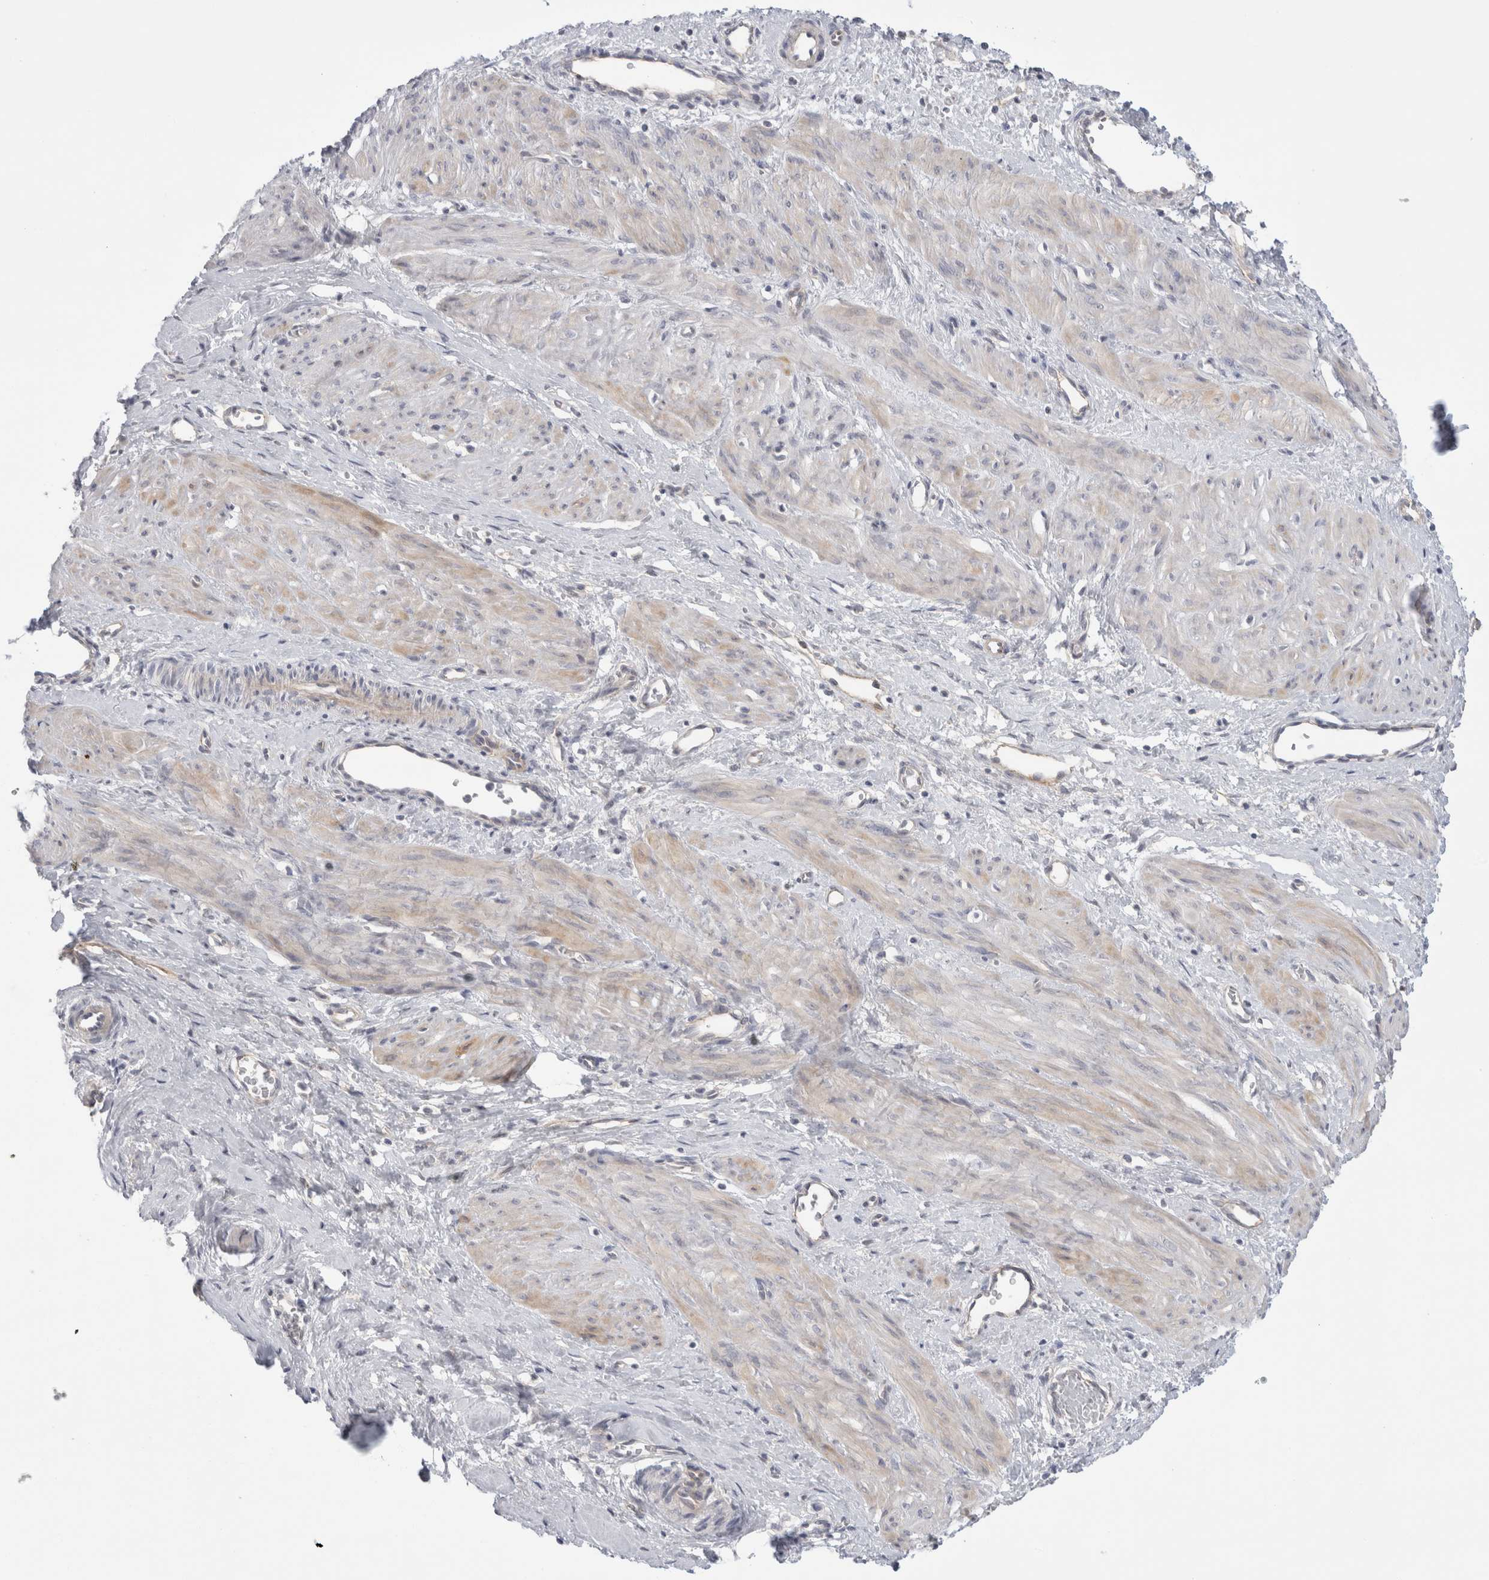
{"staining": {"intensity": "weak", "quantity": "25%-75%", "location": "cytoplasmic/membranous"}, "tissue": "smooth muscle", "cell_type": "Smooth muscle cells", "image_type": "normal", "snomed": [{"axis": "morphology", "description": "Normal tissue, NOS"}, {"axis": "topography", "description": "Endometrium"}], "caption": "This micrograph shows IHC staining of unremarkable human smooth muscle, with low weak cytoplasmic/membranous staining in approximately 25%-75% of smooth muscle cells.", "gene": "VANGL1", "patient": {"sex": "female", "age": 33}}